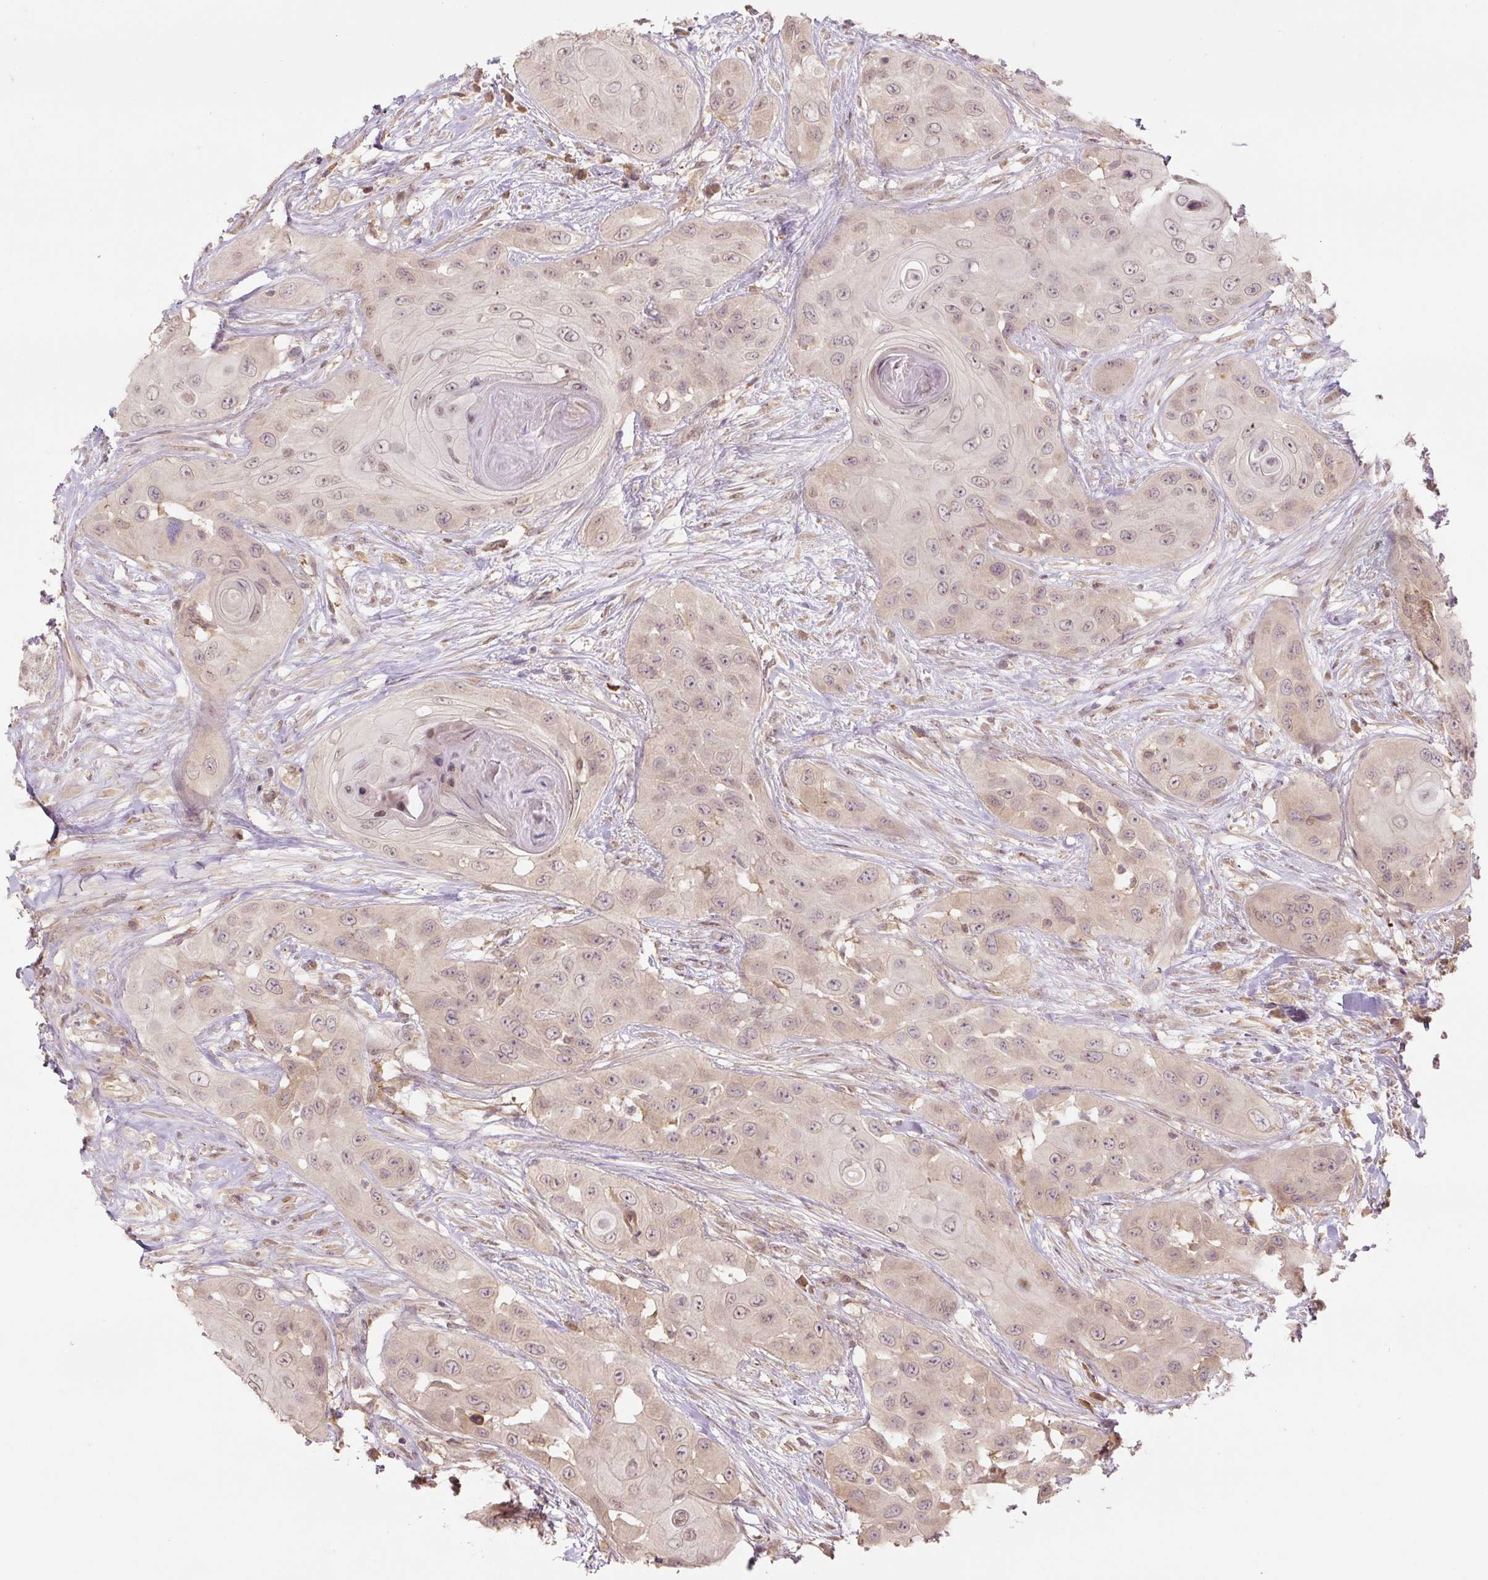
{"staining": {"intensity": "weak", "quantity": ">75%", "location": "cytoplasmic/membranous,nuclear"}, "tissue": "head and neck cancer", "cell_type": "Tumor cells", "image_type": "cancer", "snomed": [{"axis": "morphology", "description": "Squamous cell carcinoma, NOS"}, {"axis": "topography", "description": "Head-Neck"}], "caption": "Protein staining exhibits weak cytoplasmic/membranous and nuclear positivity in about >75% of tumor cells in head and neck cancer.", "gene": "C2orf73", "patient": {"sex": "male", "age": 83}}